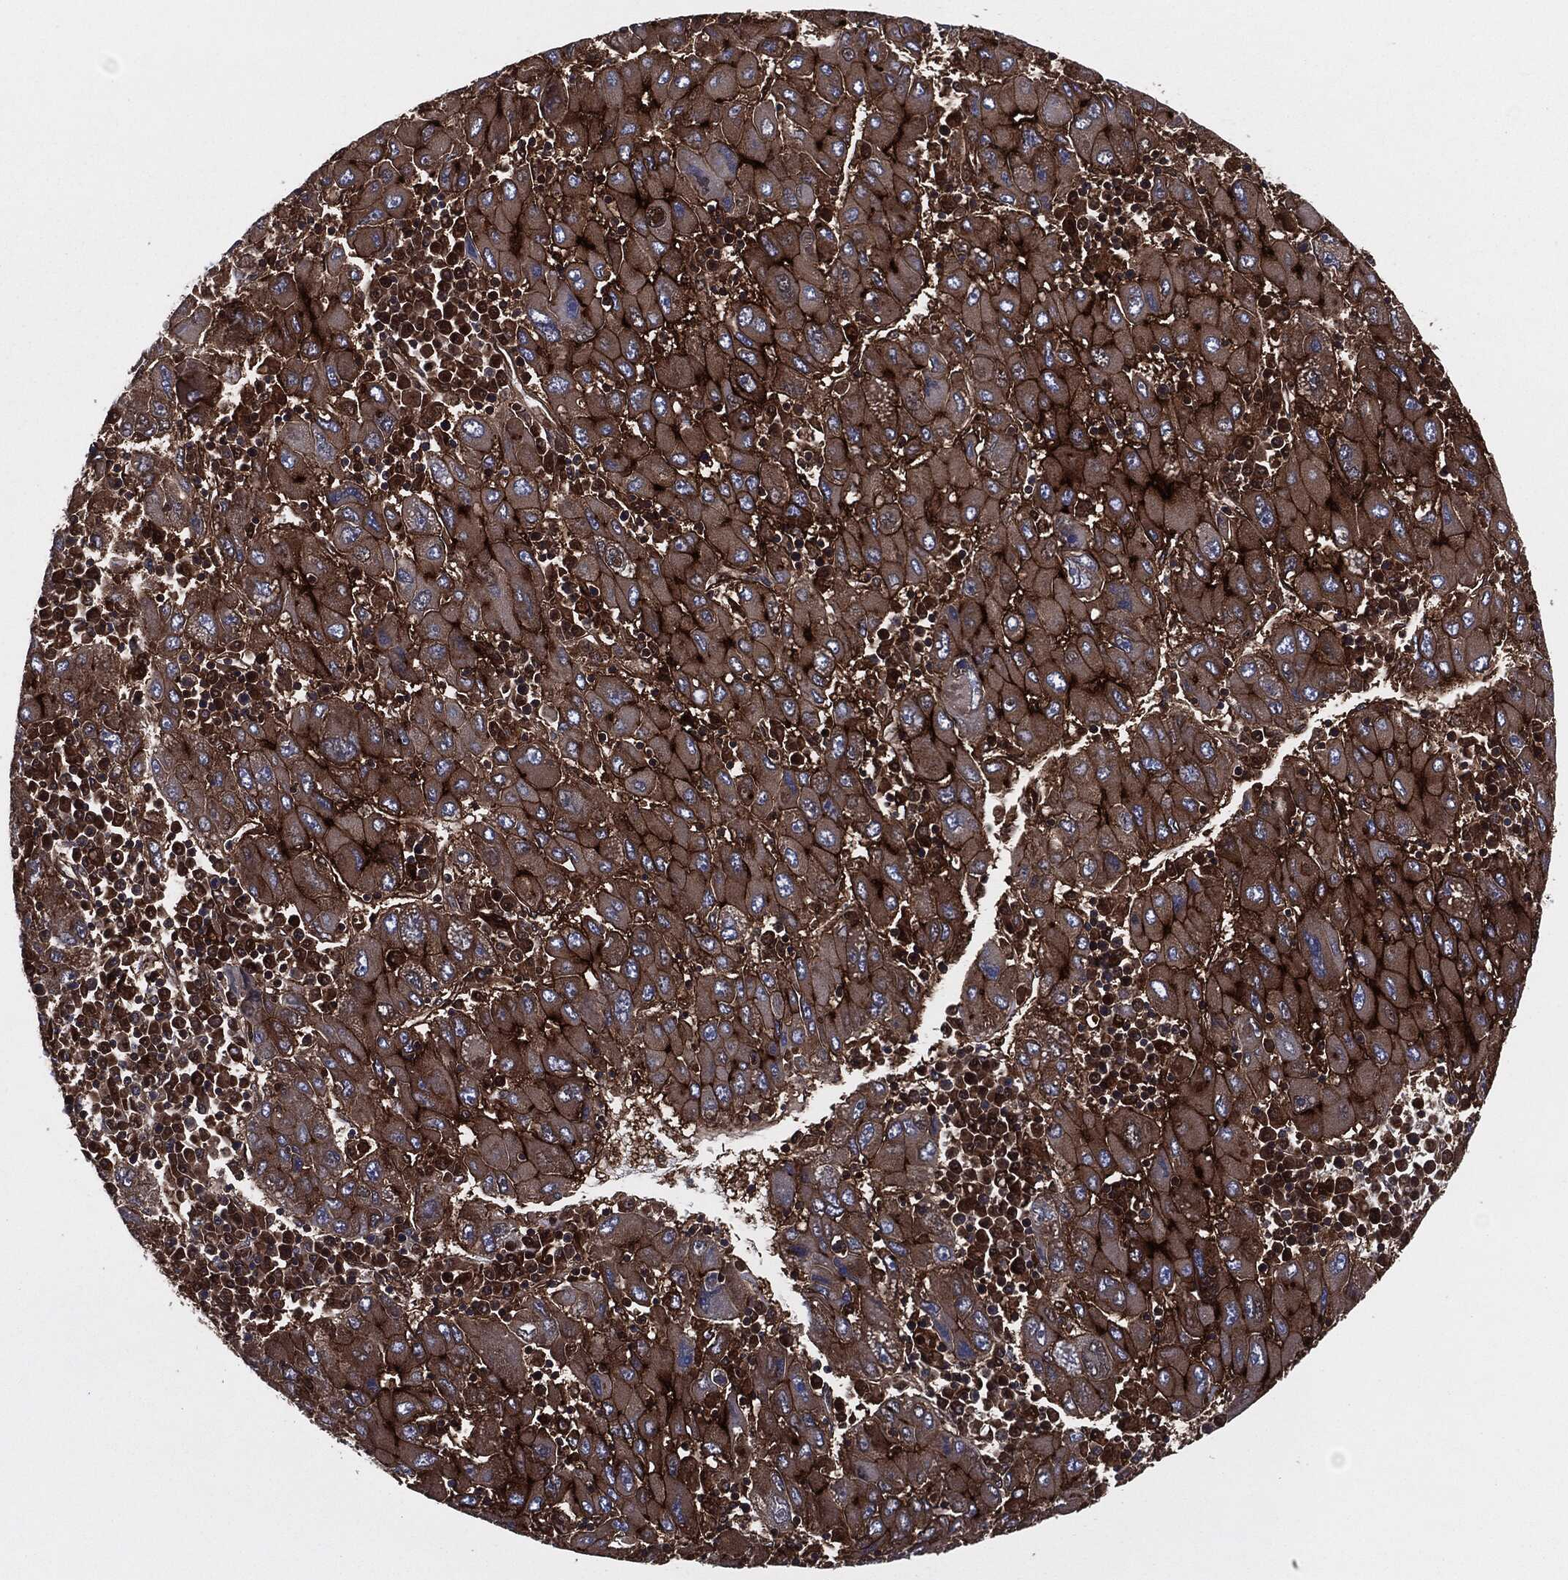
{"staining": {"intensity": "strong", "quantity": ">75%", "location": "cytoplasmic/membranous"}, "tissue": "liver cancer", "cell_type": "Tumor cells", "image_type": "cancer", "snomed": [{"axis": "morphology", "description": "Carcinoma, Hepatocellular, NOS"}, {"axis": "topography", "description": "Liver"}], "caption": "Immunohistochemistry (DAB) staining of liver hepatocellular carcinoma demonstrates strong cytoplasmic/membranous protein expression in approximately >75% of tumor cells.", "gene": "XPNPEP1", "patient": {"sex": "male", "age": 75}}